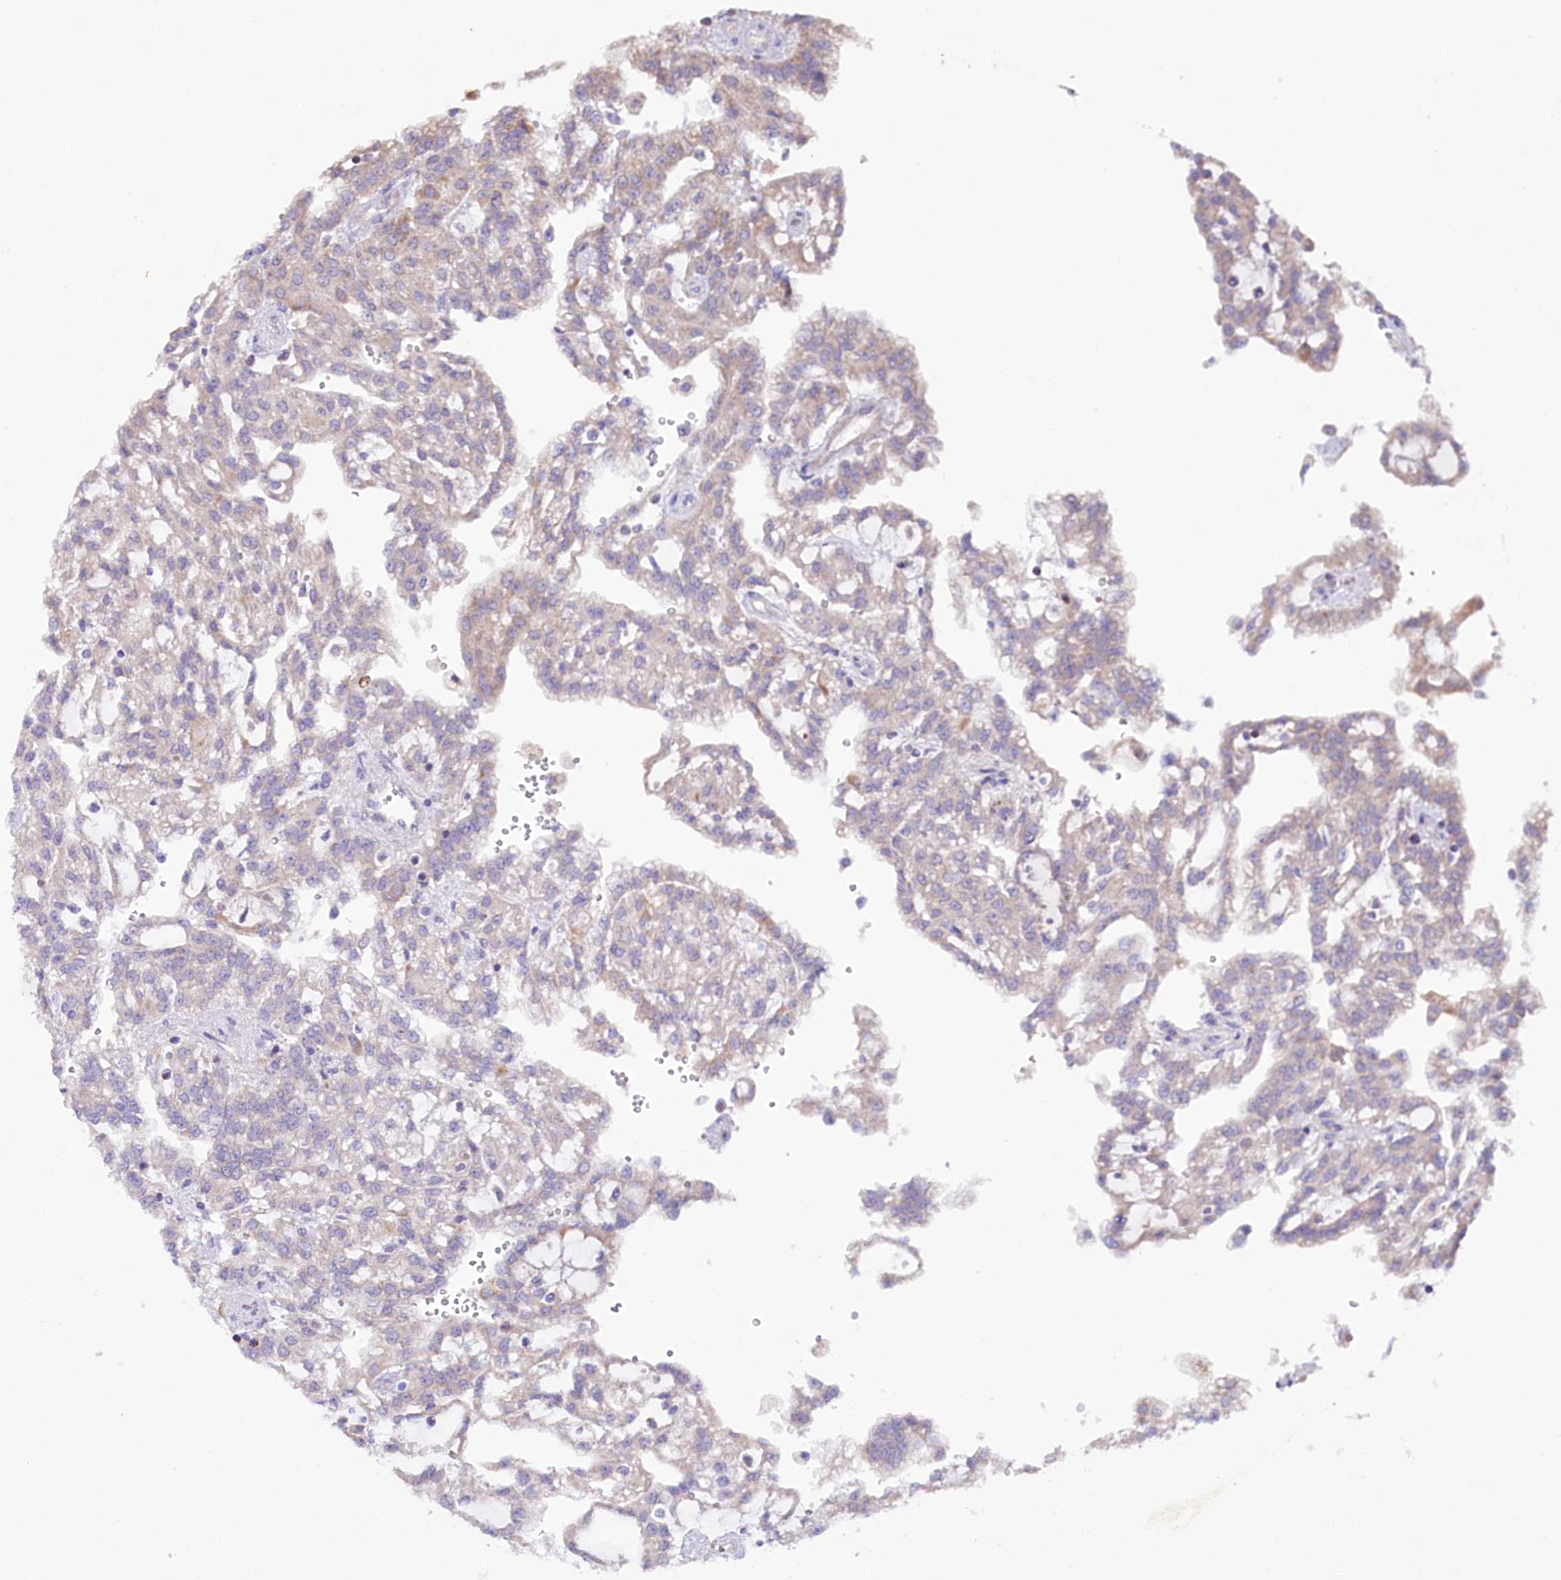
{"staining": {"intensity": "negative", "quantity": "none", "location": "none"}, "tissue": "renal cancer", "cell_type": "Tumor cells", "image_type": "cancer", "snomed": [{"axis": "morphology", "description": "Adenocarcinoma, NOS"}, {"axis": "topography", "description": "Kidney"}], "caption": "A high-resolution micrograph shows immunohistochemistry (IHC) staining of renal cancer, which demonstrates no significant expression in tumor cells.", "gene": "ZNF45", "patient": {"sex": "male", "age": 63}}